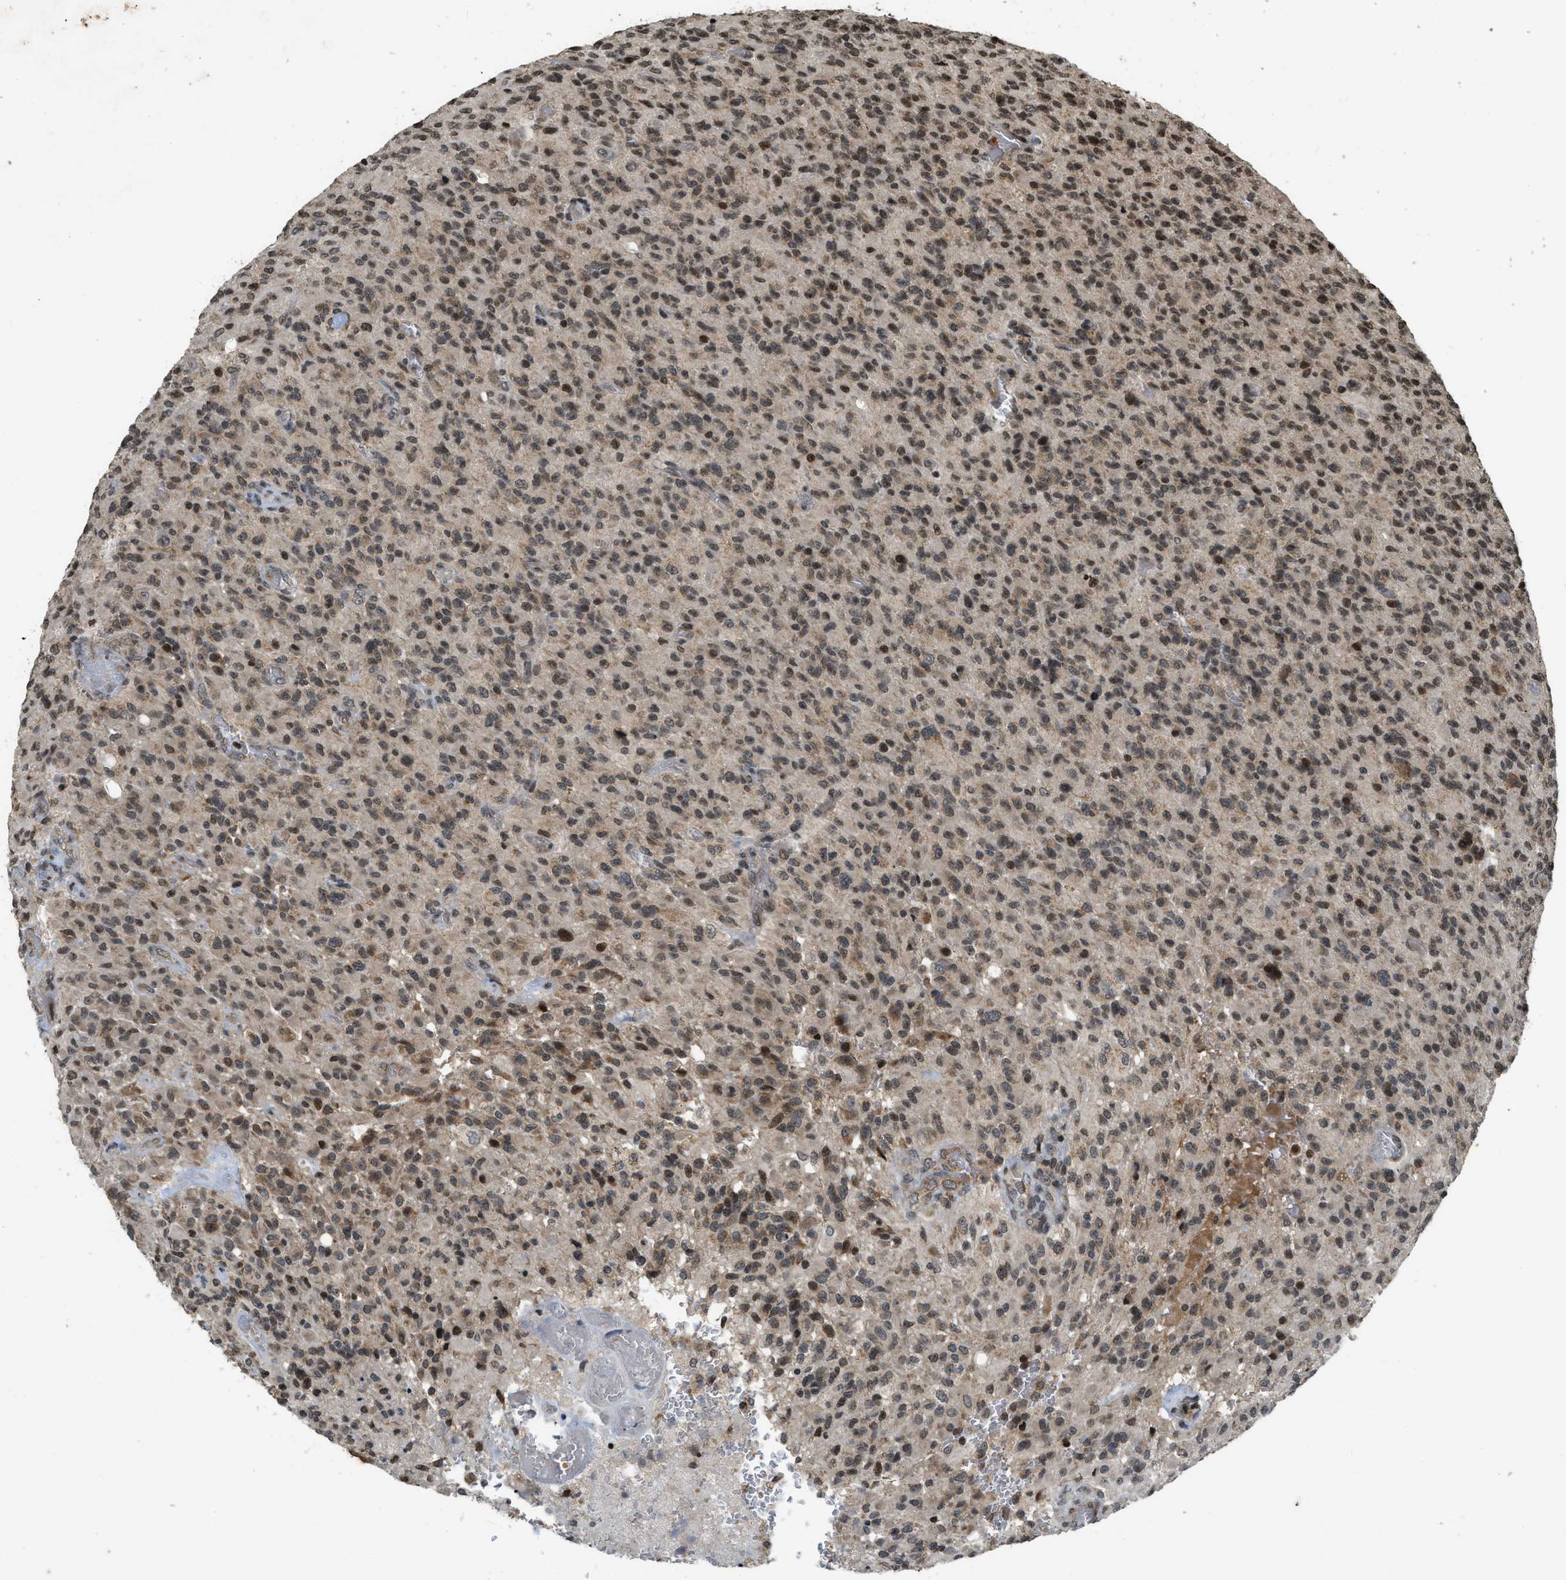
{"staining": {"intensity": "moderate", "quantity": ">75%", "location": "cytoplasmic/membranous,nuclear"}, "tissue": "glioma", "cell_type": "Tumor cells", "image_type": "cancer", "snomed": [{"axis": "morphology", "description": "Glioma, malignant, High grade"}, {"axis": "topography", "description": "Brain"}], "caption": "Immunohistochemistry (IHC) (DAB) staining of human malignant high-grade glioma displays moderate cytoplasmic/membranous and nuclear protein staining in about >75% of tumor cells.", "gene": "SIAH1", "patient": {"sex": "male", "age": 71}}